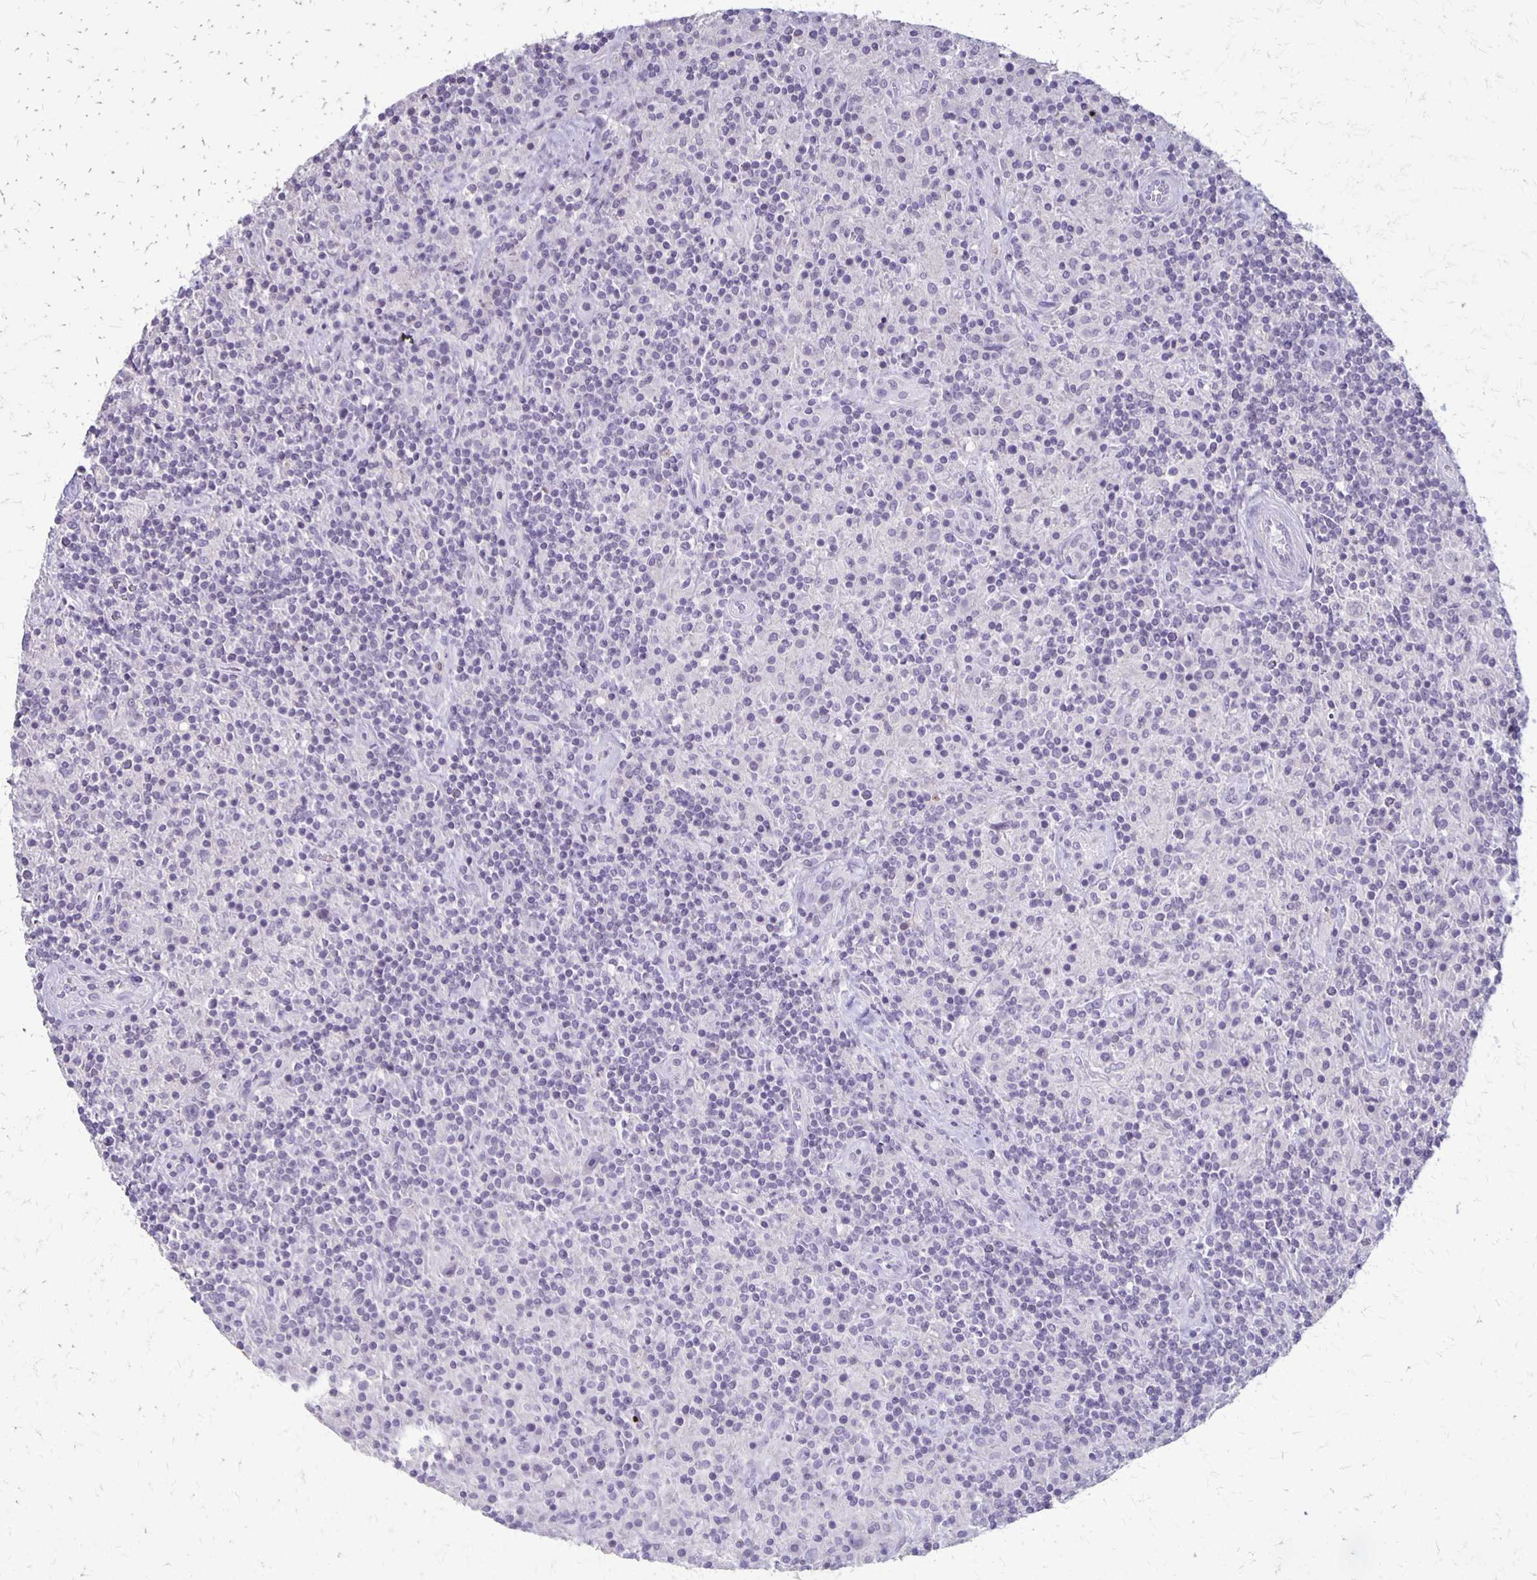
{"staining": {"intensity": "negative", "quantity": "none", "location": "none"}, "tissue": "lymphoma", "cell_type": "Tumor cells", "image_type": "cancer", "snomed": [{"axis": "morphology", "description": "Hodgkin's disease, NOS"}, {"axis": "topography", "description": "Lymph node"}], "caption": "Immunohistochemistry (IHC) photomicrograph of Hodgkin's disease stained for a protein (brown), which demonstrates no staining in tumor cells.", "gene": "SEPTIN5", "patient": {"sex": "male", "age": 70}}